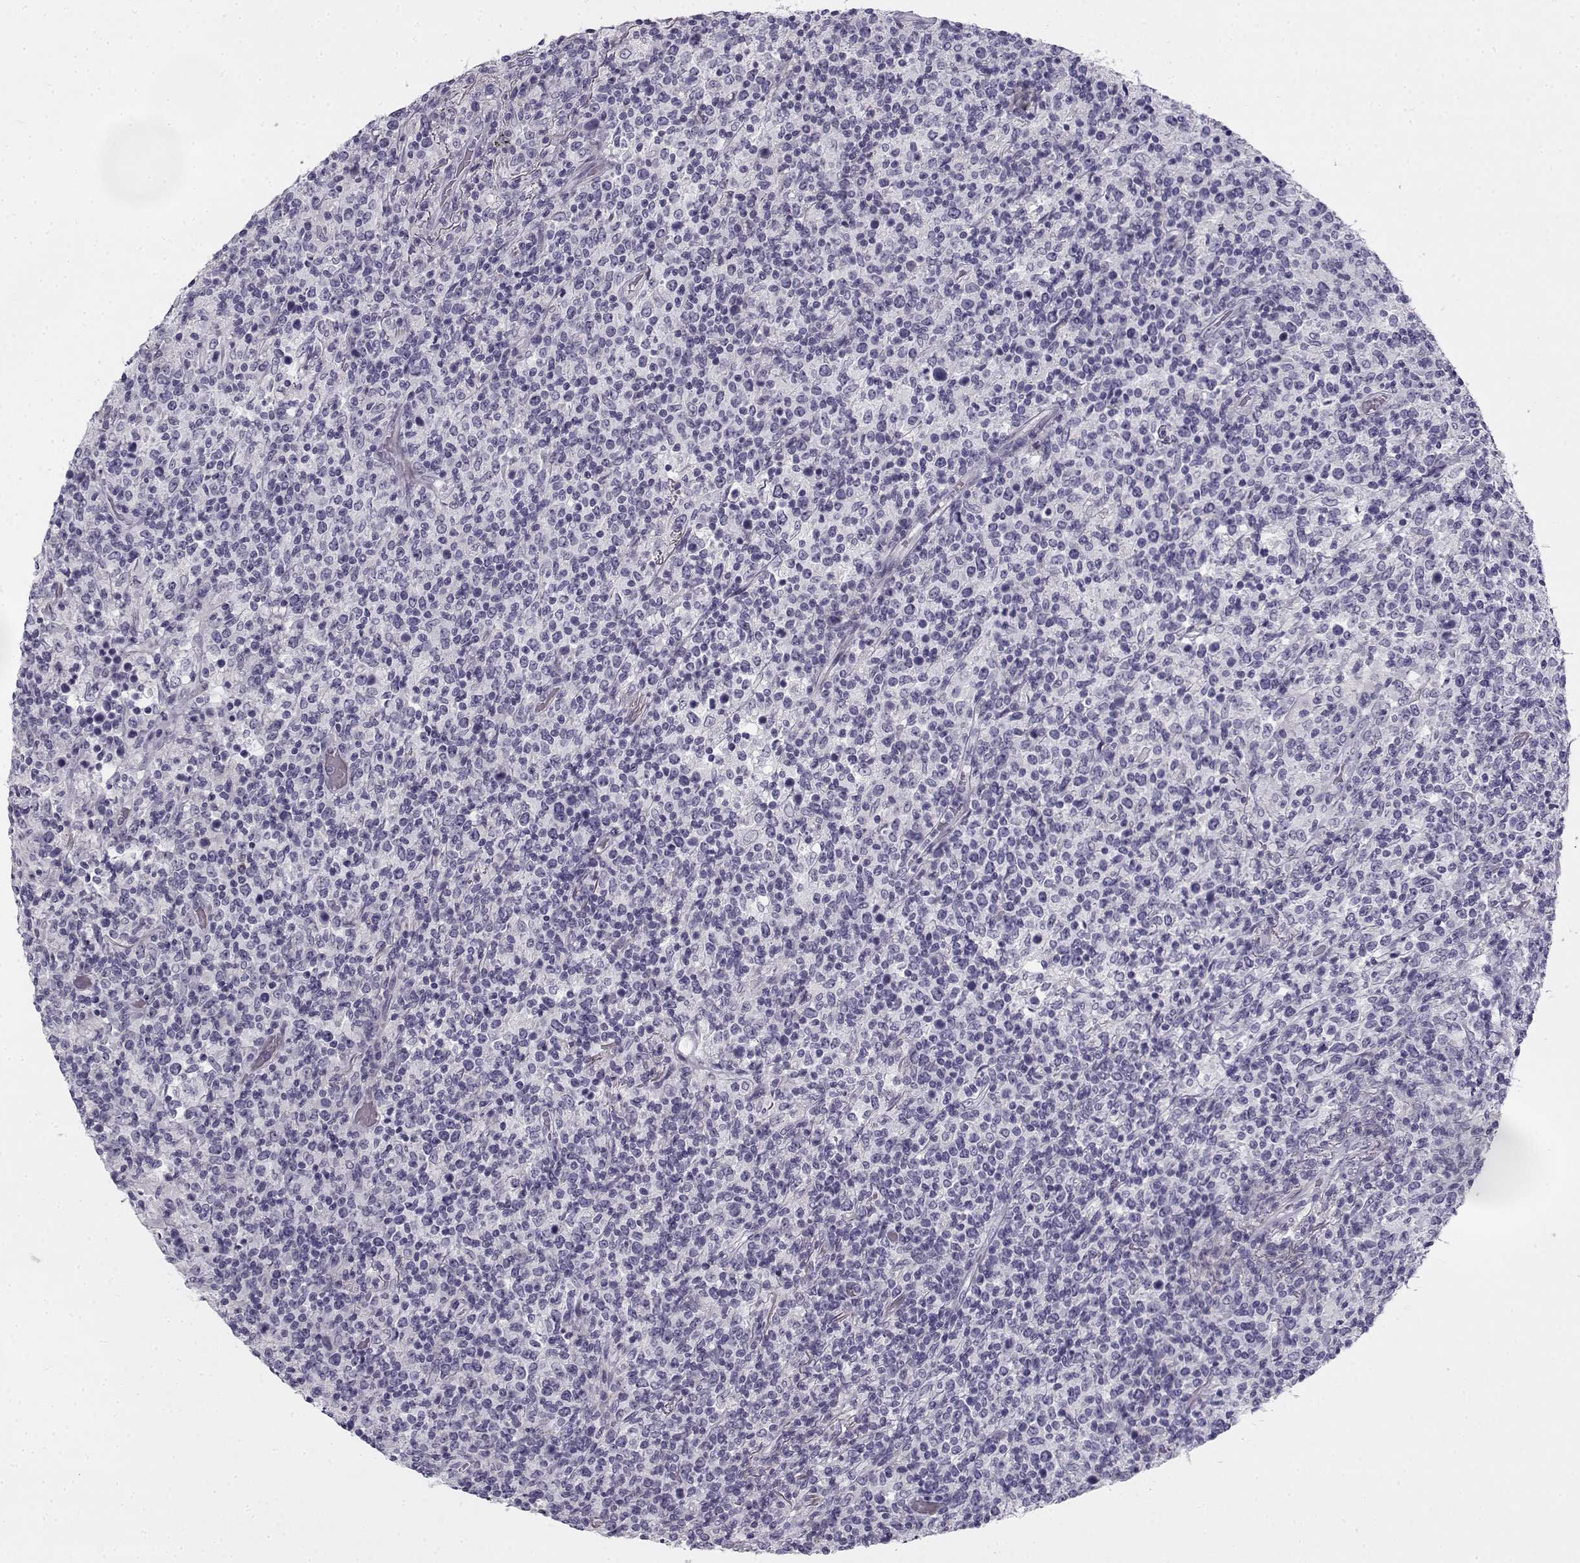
{"staining": {"intensity": "negative", "quantity": "none", "location": "none"}, "tissue": "lymphoma", "cell_type": "Tumor cells", "image_type": "cancer", "snomed": [{"axis": "morphology", "description": "Malignant lymphoma, non-Hodgkin's type, High grade"}, {"axis": "topography", "description": "Lung"}], "caption": "Immunohistochemistry (IHC) of human lymphoma reveals no expression in tumor cells.", "gene": "CREB3L3", "patient": {"sex": "male", "age": 79}}